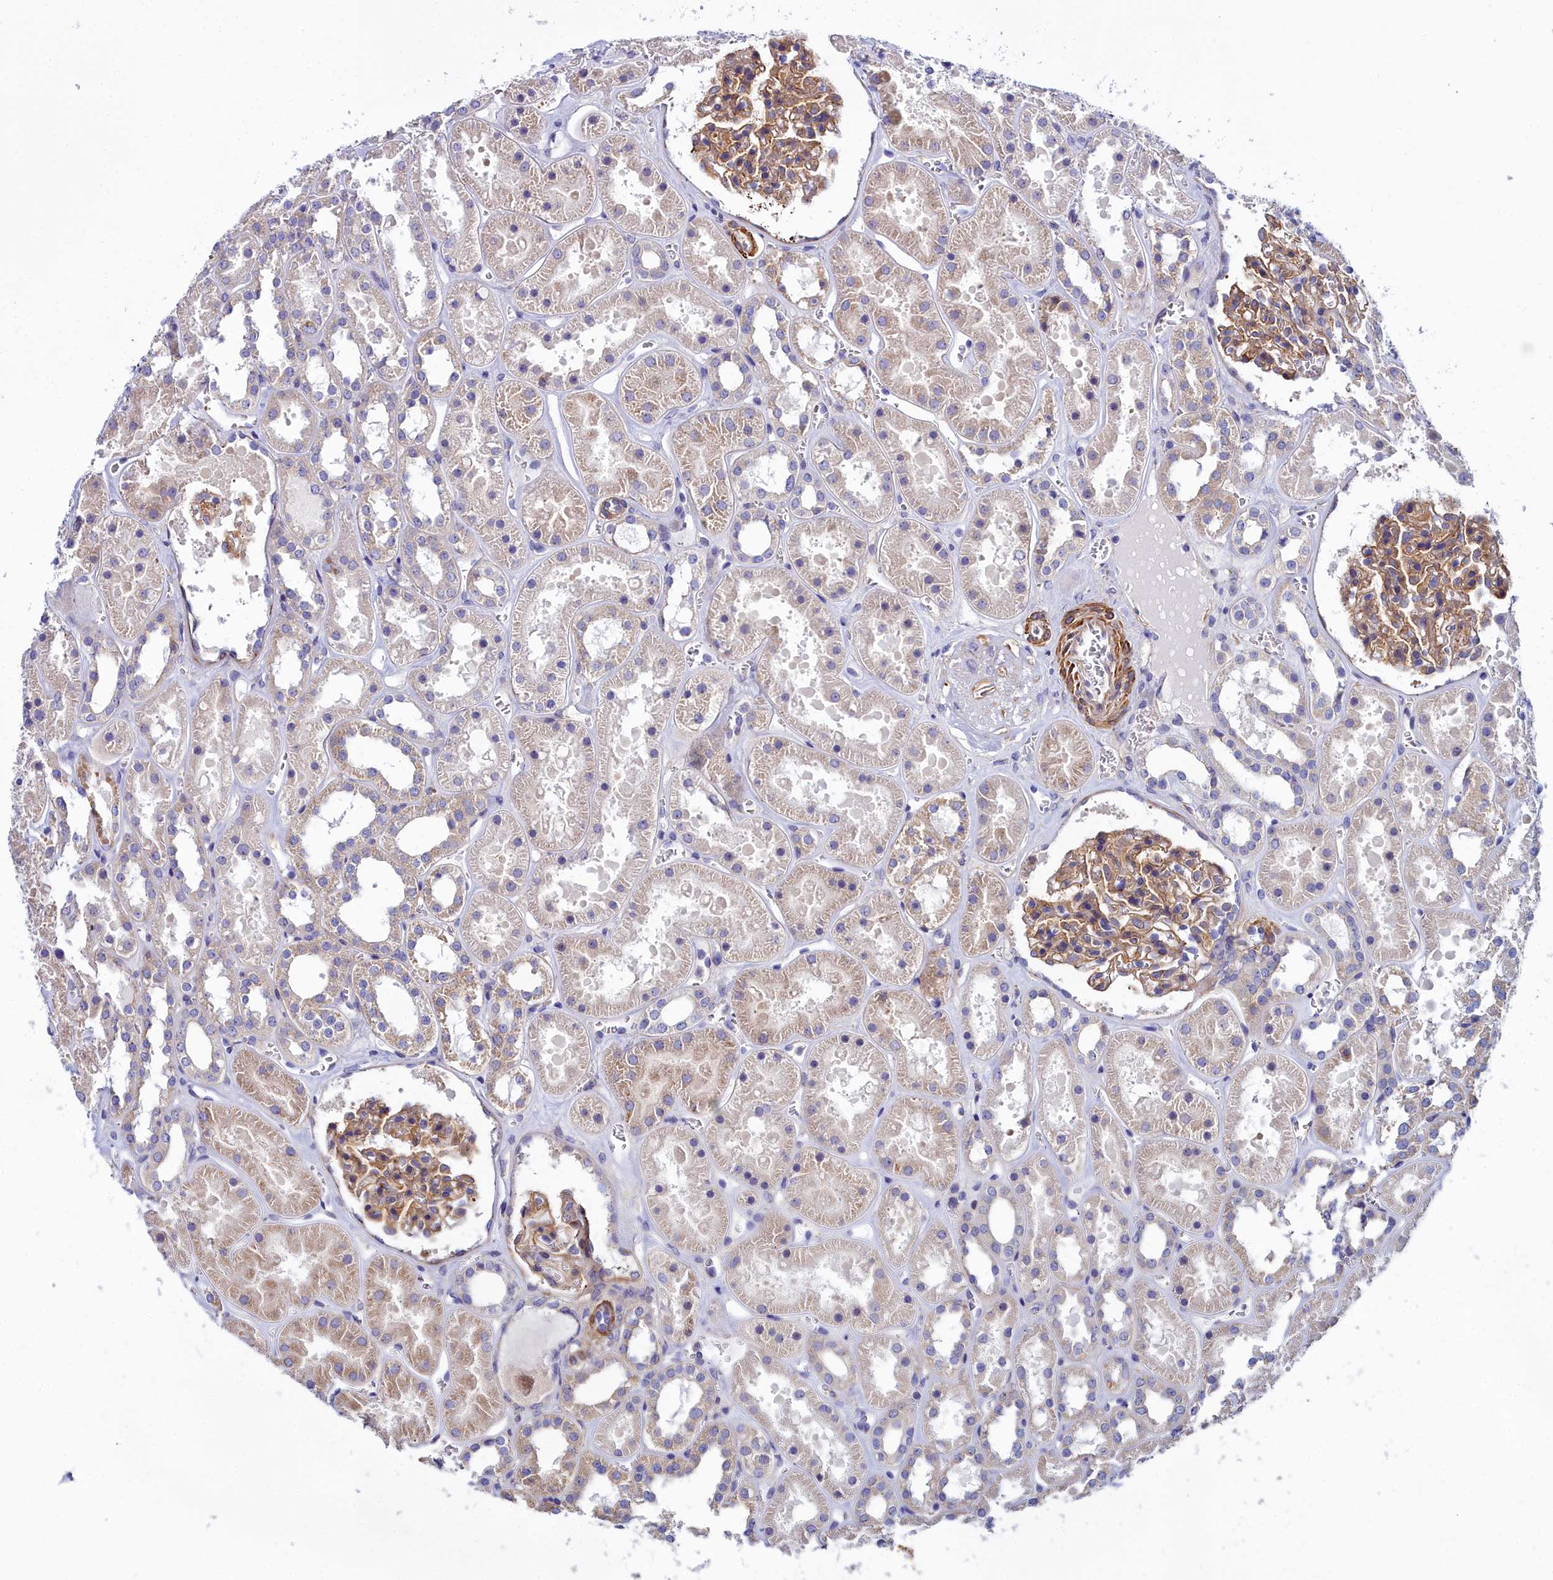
{"staining": {"intensity": "moderate", "quantity": "25%-75%", "location": "cytoplasmic/membranous"}, "tissue": "kidney", "cell_type": "Cells in glomeruli", "image_type": "normal", "snomed": [{"axis": "morphology", "description": "Normal tissue, NOS"}, {"axis": "topography", "description": "Kidney"}], "caption": "A high-resolution image shows immunohistochemistry (IHC) staining of benign kidney, which reveals moderate cytoplasmic/membranous staining in approximately 25%-75% of cells in glomeruli. (DAB (3,3'-diaminobenzidine) = brown stain, brightfield microscopy at high magnification).", "gene": "FADS3", "patient": {"sex": "female", "age": 41}}